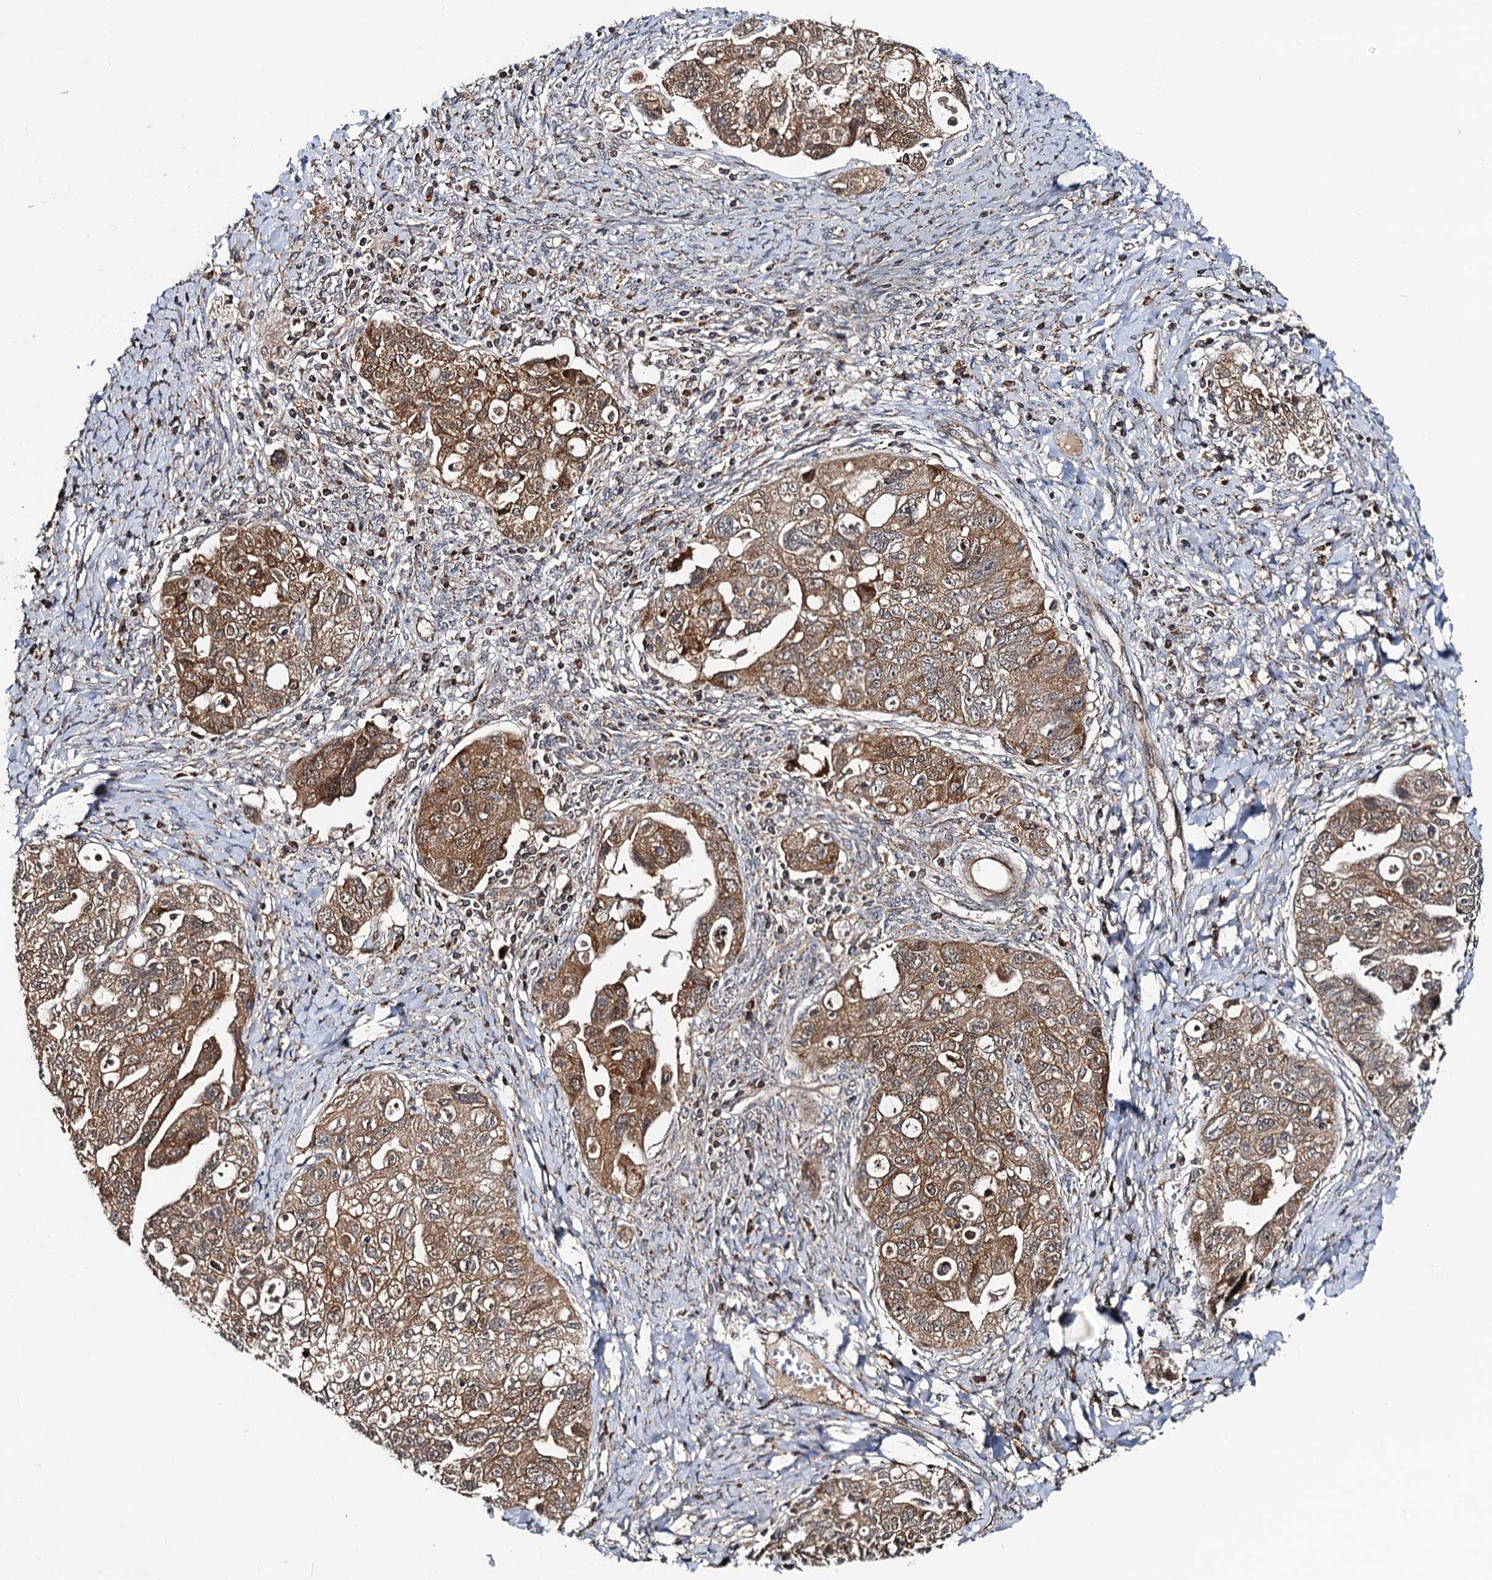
{"staining": {"intensity": "moderate", "quantity": ">75%", "location": "cytoplasmic/membranous"}, "tissue": "ovarian cancer", "cell_type": "Tumor cells", "image_type": "cancer", "snomed": [{"axis": "morphology", "description": "Carcinoma, NOS"}, {"axis": "morphology", "description": "Cystadenocarcinoma, serous, NOS"}, {"axis": "topography", "description": "Ovary"}], "caption": "Immunohistochemistry (IHC) of human ovarian serous cystadenocarcinoma demonstrates medium levels of moderate cytoplasmic/membranous expression in approximately >75% of tumor cells.", "gene": "CEP76", "patient": {"sex": "female", "age": 69}}